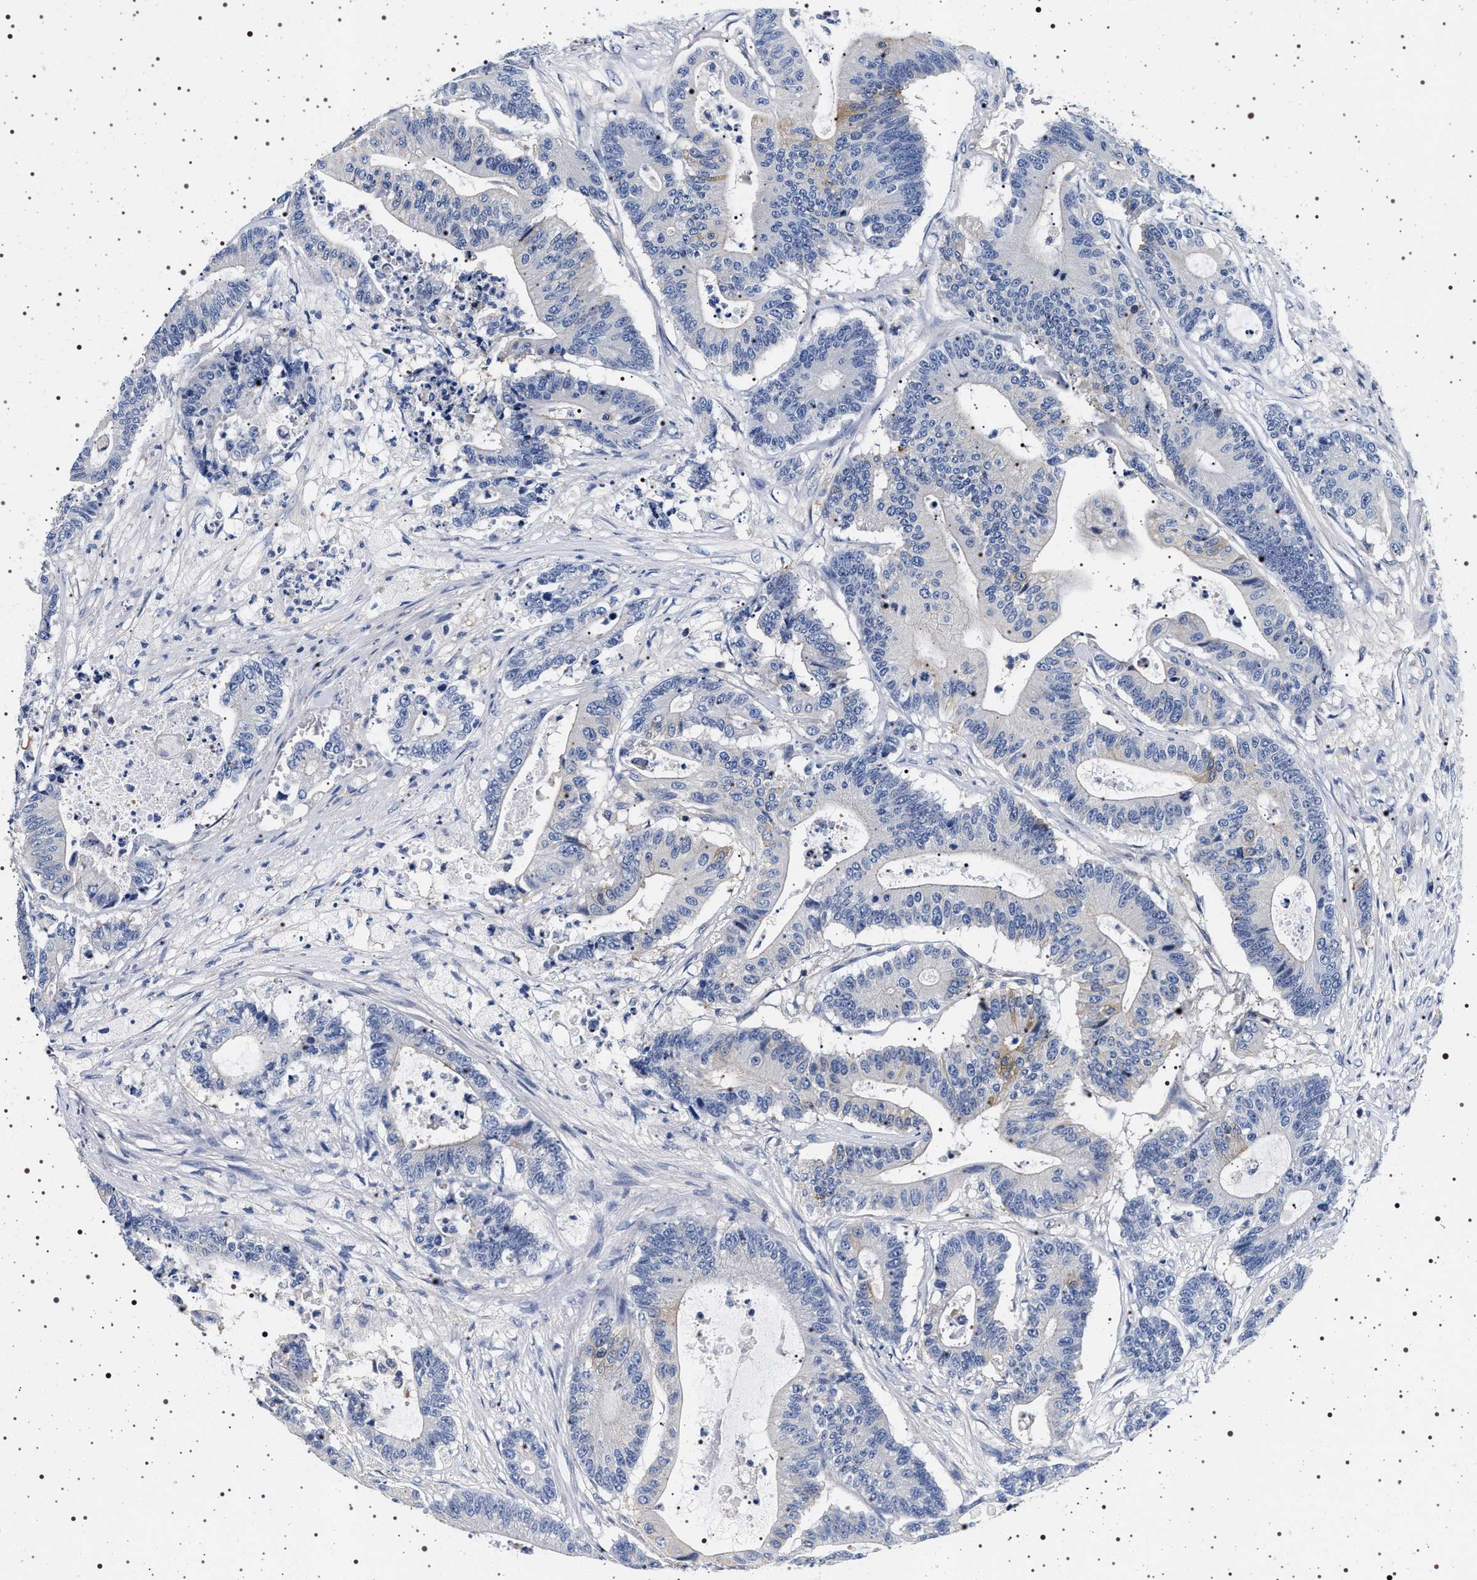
{"staining": {"intensity": "negative", "quantity": "none", "location": "none"}, "tissue": "colorectal cancer", "cell_type": "Tumor cells", "image_type": "cancer", "snomed": [{"axis": "morphology", "description": "Adenocarcinoma, NOS"}, {"axis": "topography", "description": "Colon"}], "caption": "Immunohistochemical staining of colorectal adenocarcinoma shows no significant positivity in tumor cells.", "gene": "HSD17B1", "patient": {"sex": "female", "age": 84}}